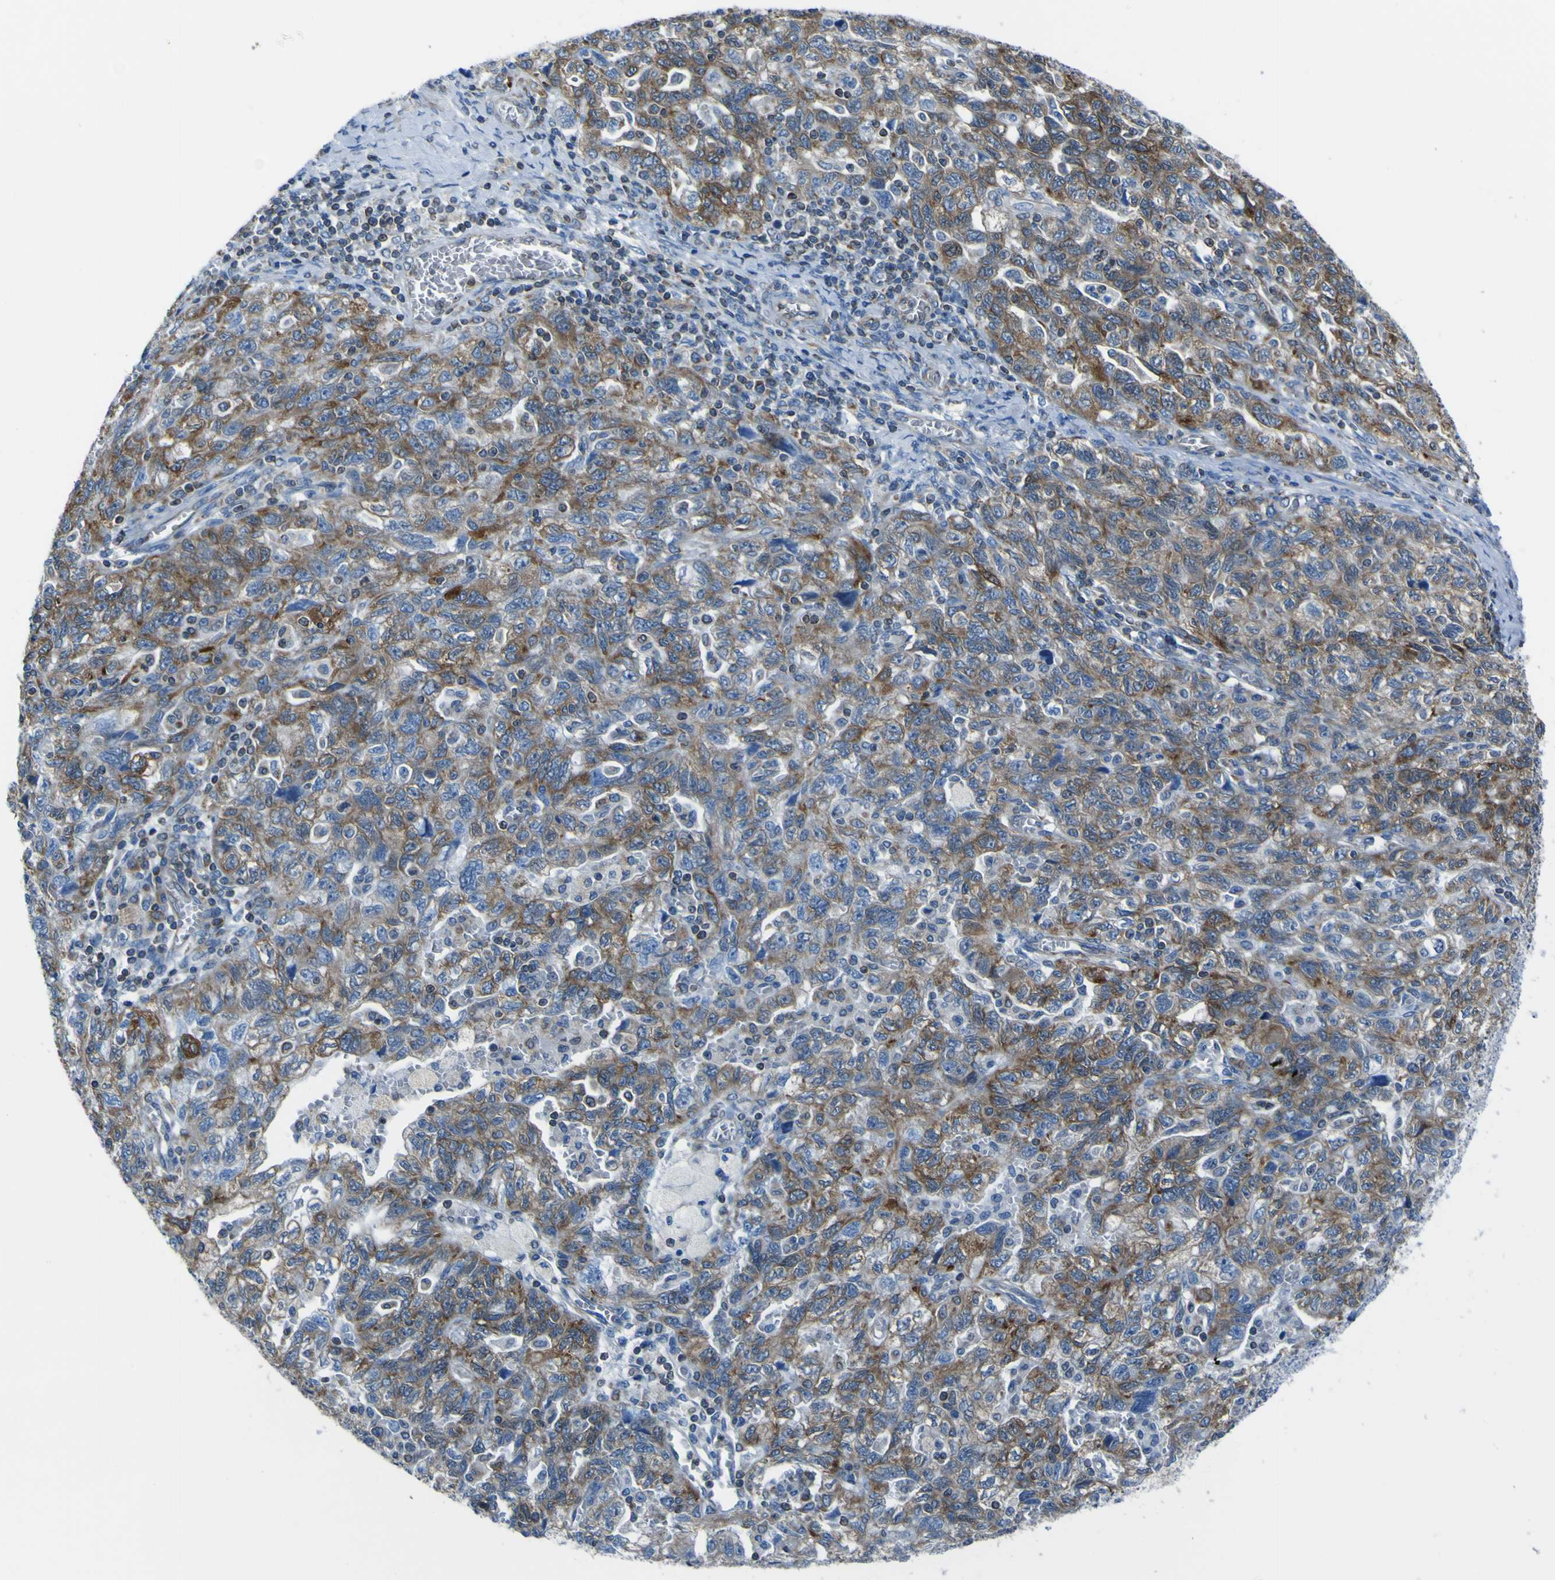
{"staining": {"intensity": "moderate", "quantity": ">75%", "location": "cytoplasmic/membranous"}, "tissue": "ovarian cancer", "cell_type": "Tumor cells", "image_type": "cancer", "snomed": [{"axis": "morphology", "description": "Carcinoma, NOS"}, {"axis": "morphology", "description": "Cystadenocarcinoma, serous, NOS"}, {"axis": "topography", "description": "Ovary"}], "caption": "Immunohistochemistry staining of ovarian cancer, which displays medium levels of moderate cytoplasmic/membranous staining in about >75% of tumor cells indicating moderate cytoplasmic/membranous protein staining. The staining was performed using DAB (3,3'-diaminobenzidine) (brown) for protein detection and nuclei were counterstained in hematoxylin (blue).", "gene": "STIM1", "patient": {"sex": "female", "age": 69}}